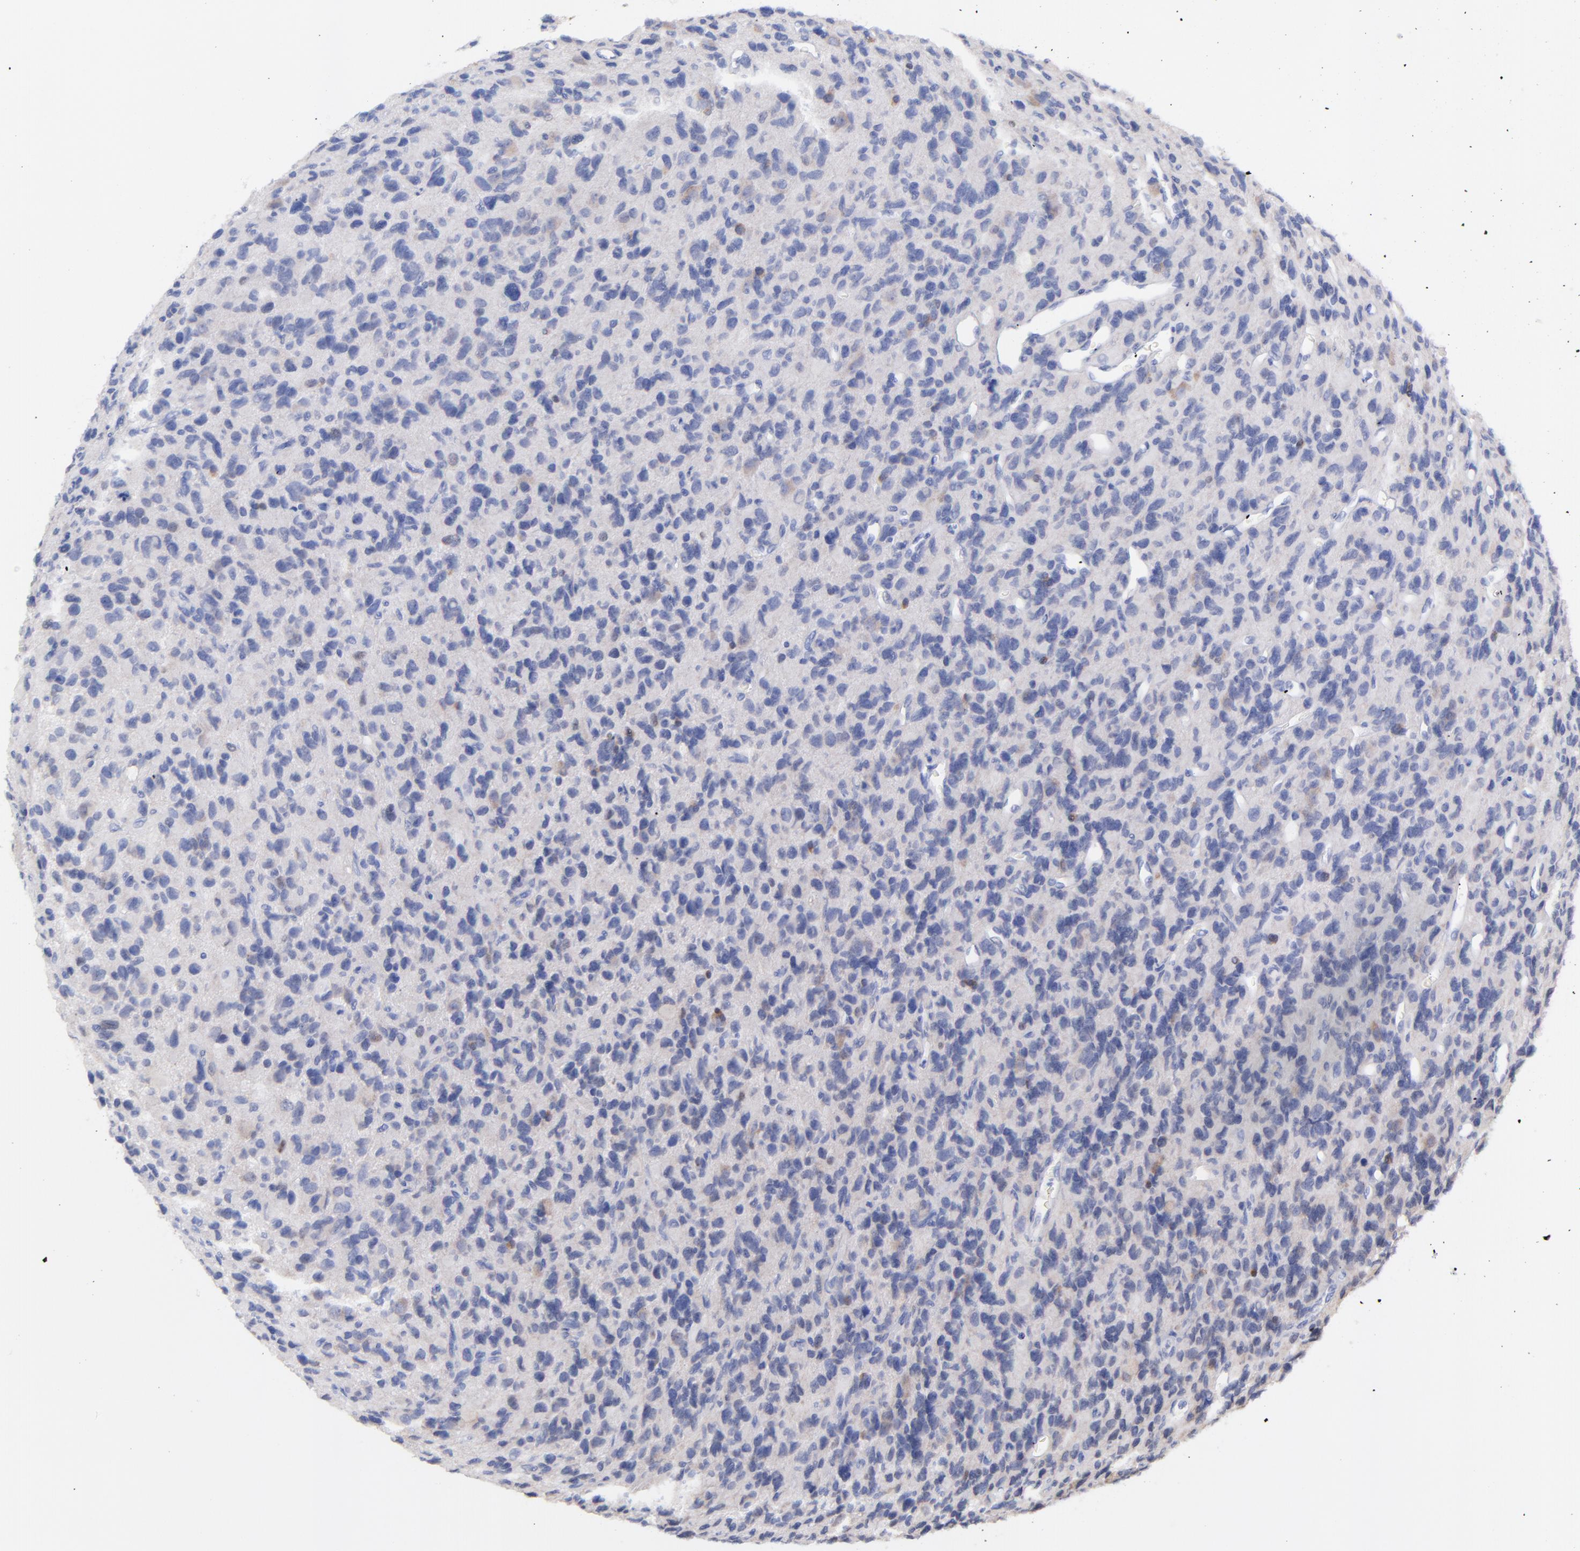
{"staining": {"intensity": "weak", "quantity": "<25%", "location": "cytoplasmic/membranous"}, "tissue": "glioma", "cell_type": "Tumor cells", "image_type": "cancer", "snomed": [{"axis": "morphology", "description": "Glioma, malignant, High grade"}, {"axis": "topography", "description": "Brain"}], "caption": "This is an immunohistochemistry (IHC) photomicrograph of human malignant glioma (high-grade). There is no expression in tumor cells.", "gene": "CFAP57", "patient": {"sex": "male", "age": 77}}